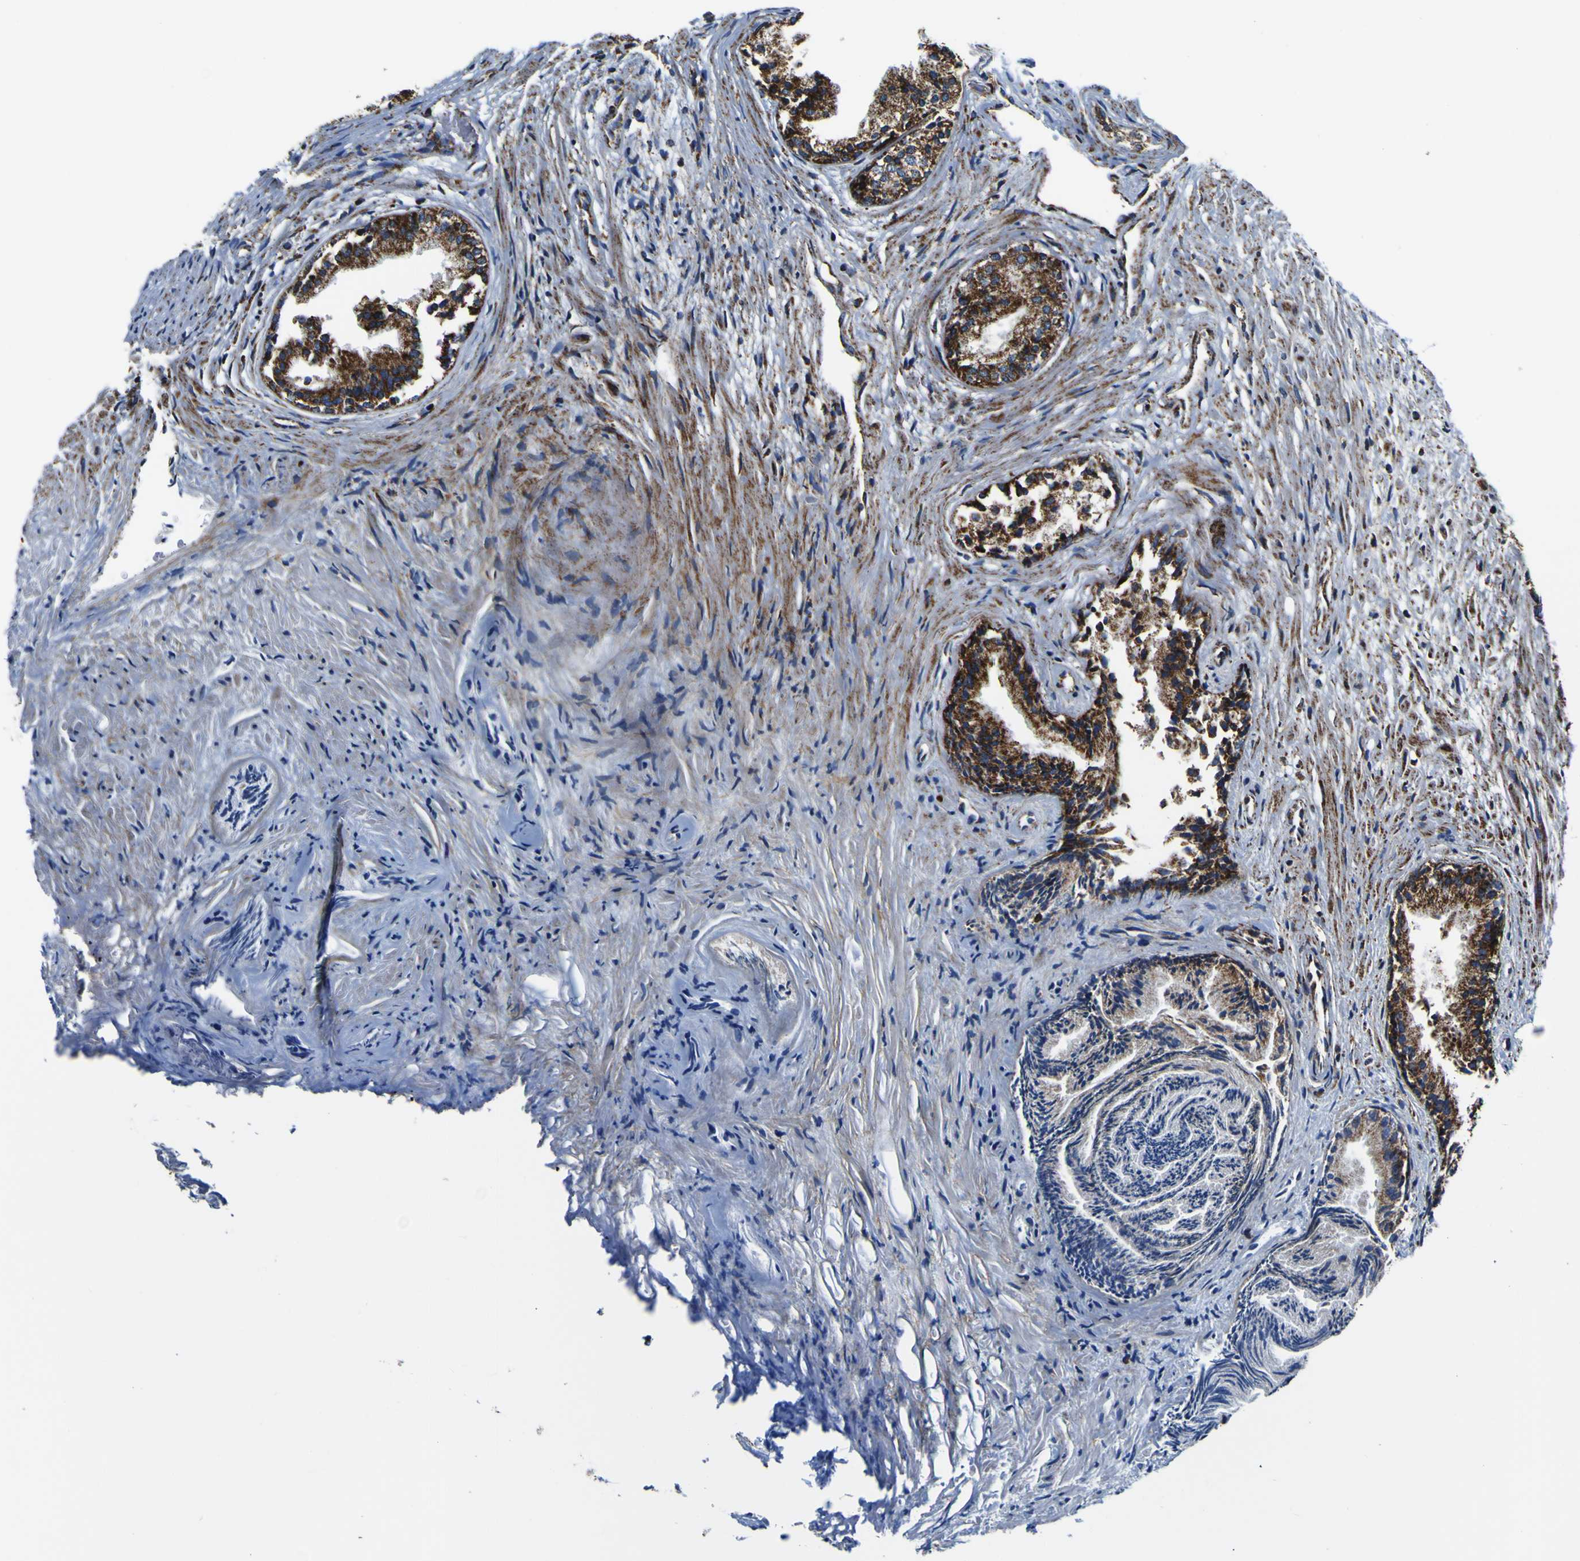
{"staining": {"intensity": "strong", "quantity": ">75%", "location": "cytoplasmic/membranous"}, "tissue": "prostate", "cell_type": "Glandular cells", "image_type": "normal", "snomed": [{"axis": "morphology", "description": "Normal tissue, NOS"}, {"axis": "topography", "description": "Prostate"}], "caption": "DAB immunohistochemical staining of benign prostate demonstrates strong cytoplasmic/membranous protein staining in approximately >75% of glandular cells. (brown staining indicates protein expression, while blue staining denotes nuclei).", "gene": "PTRH2", "patient": {"sex": "male", "age": 76}}